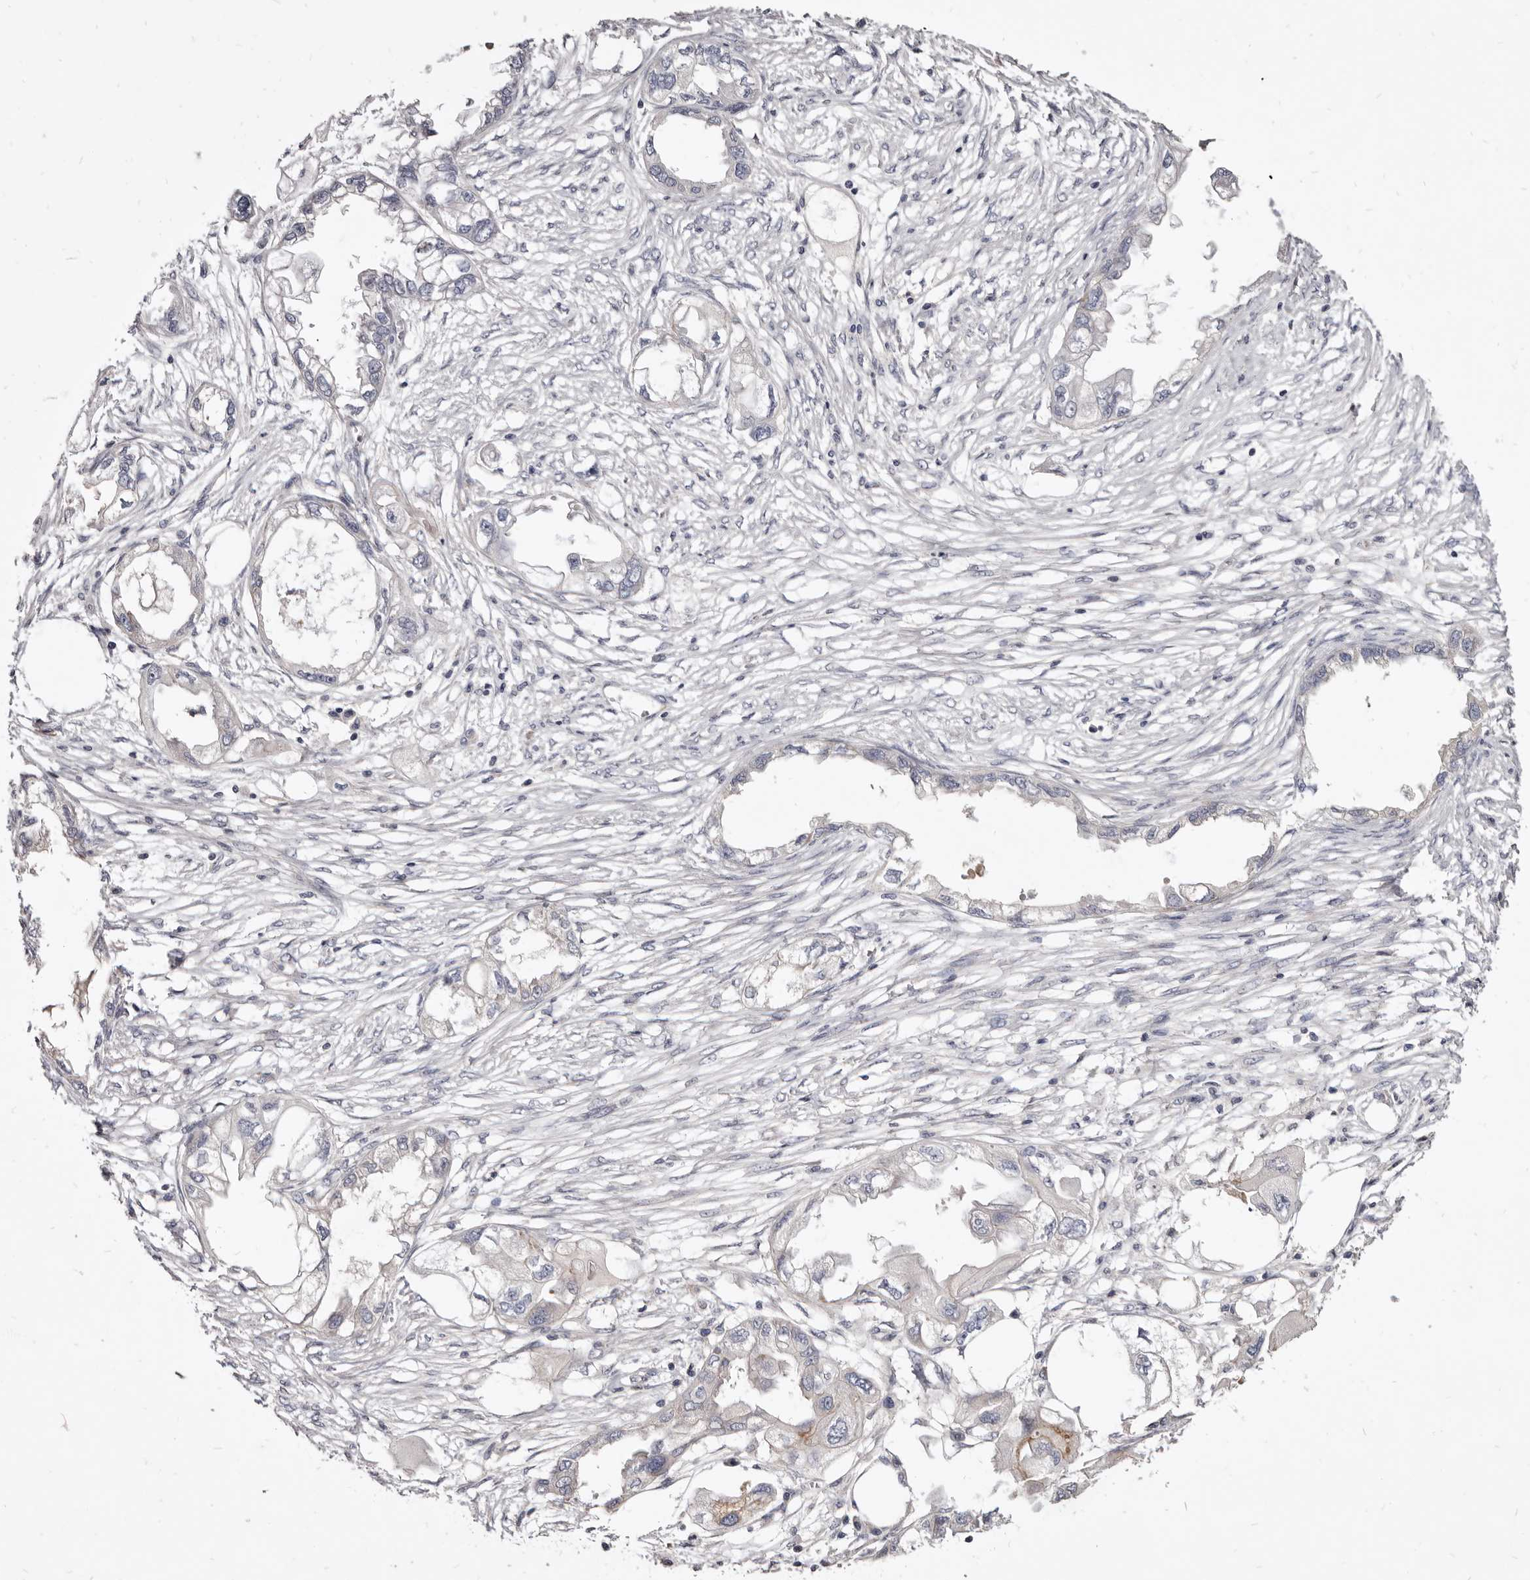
{"staining": {"intensity": "negative", "quantity": "none", "location": "none"}, "tissue": "endometrial cancer", "cell_type": "Tumor cells", "image_type": "cancer", "snomed": [{"axis": "morphology", "description": "Adenocarcinoma, NOS"}, {"axis": "morphology", "description": "Adenocarcinoma, metastatic, NOS"}, {"axis": "topography", "description": "Adipose tissue"}, {"axis": "topography", "description": "Endometrium"}], "caption": "This is an immunohistochemistry (IHC) histopathology image of human endometrial adenocarcinoma. There is no positivity in tumor cells.", "gene": "FAS", "patient": {"sex": "female", "age": 67}}